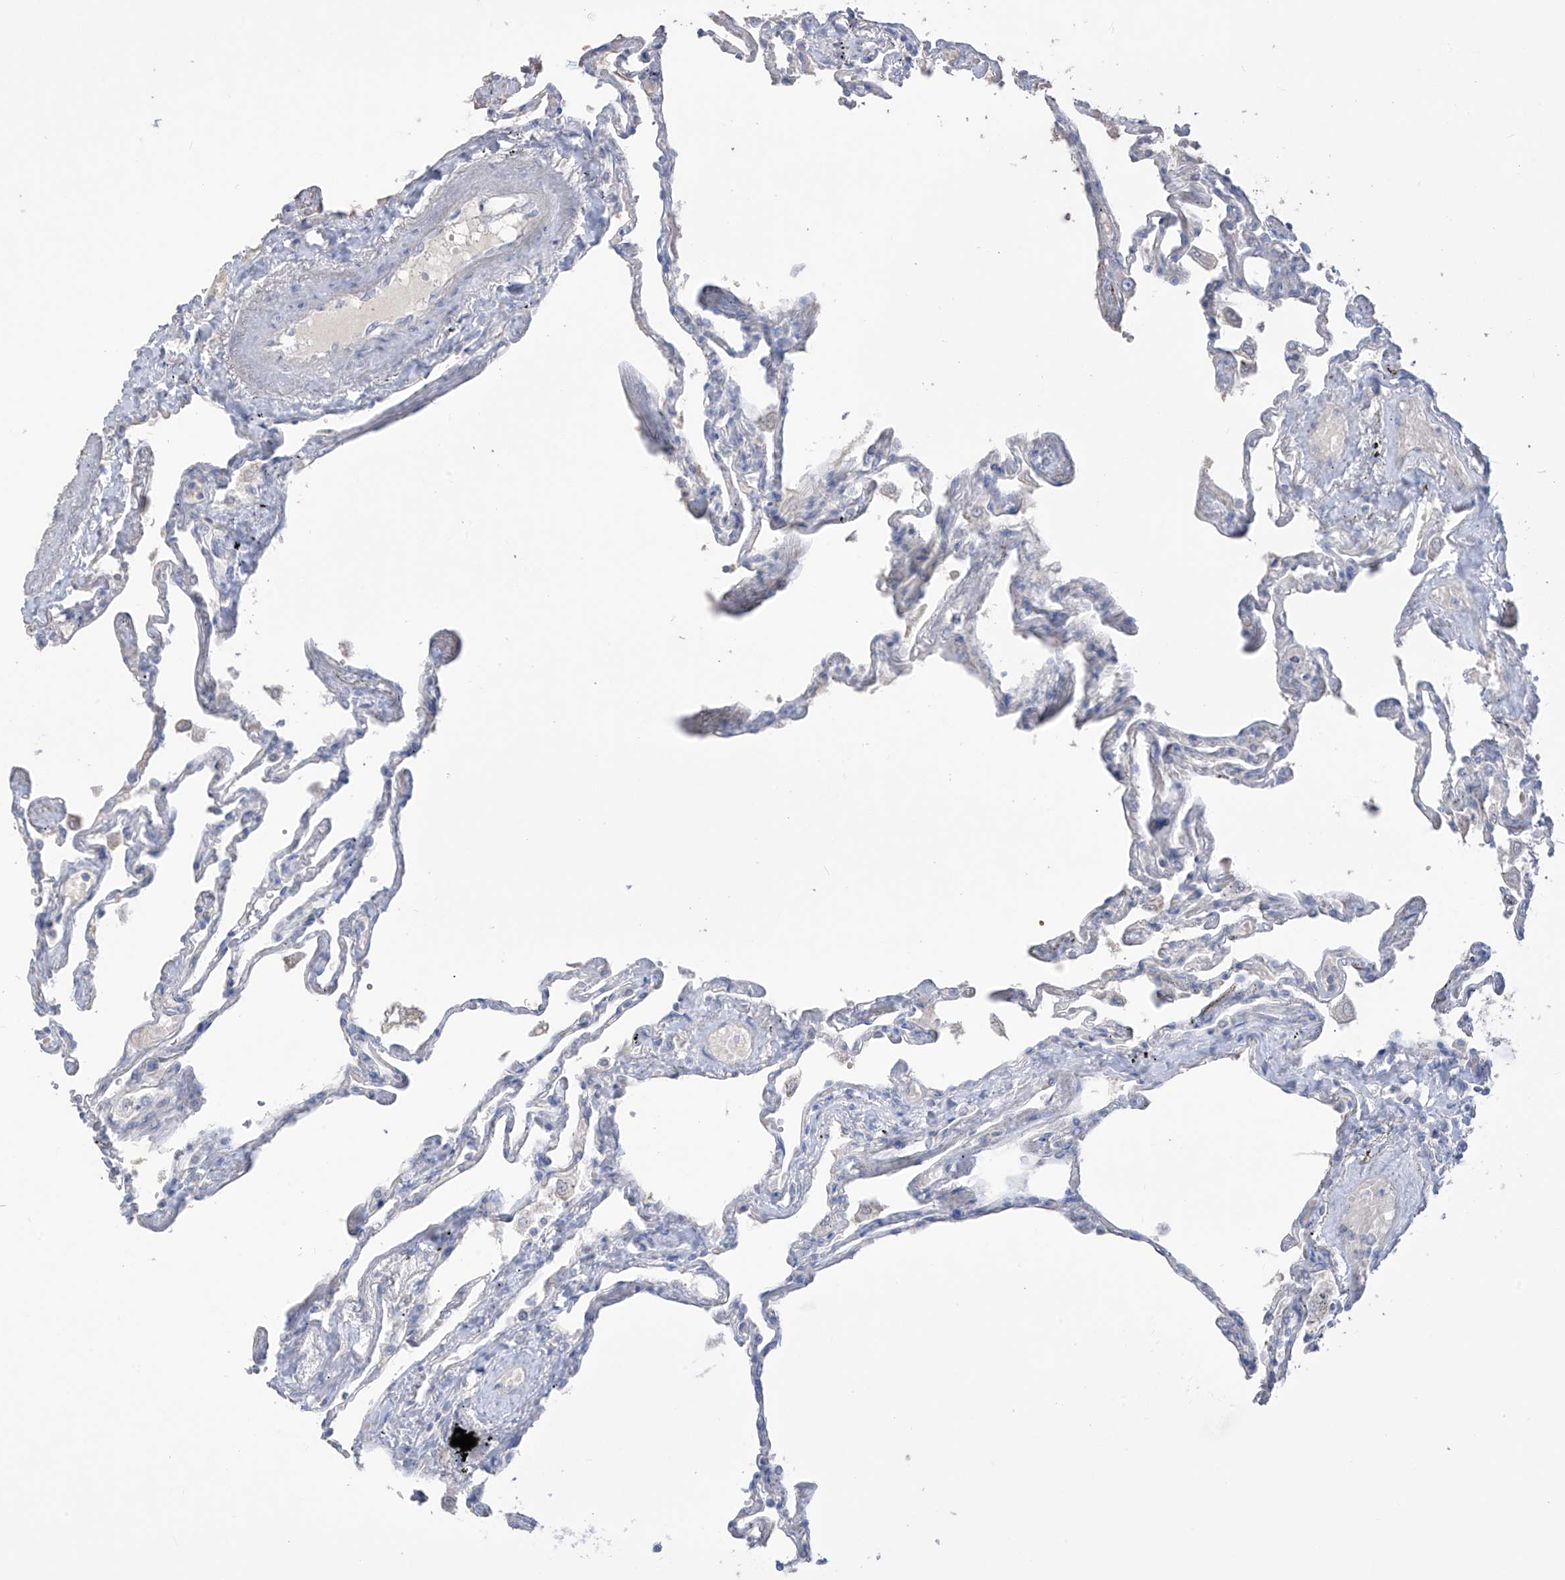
{"staining": {"intensity": "negative", "quantity": "none", "location": "none"}, "tissue": "lung", "cell_type": "Alveolar cells", "image_type": "normal", "snomed": [{"axis": "morphology", "description": "Normal tissue, NOS"}, {"axis": "topography", "description": "Lung"}], "caption": "The photomicrograph displays no significant expression in alveolar cells of lung. Brightfield microscopy of immunohistochemistry stained with DAB (3,3'-diaminobenzidine) (brown) and hematoxylin (blue), captured at high magnification.", "gene": "ASPRV1", "patient": {"sex": "female", "age": 67}}